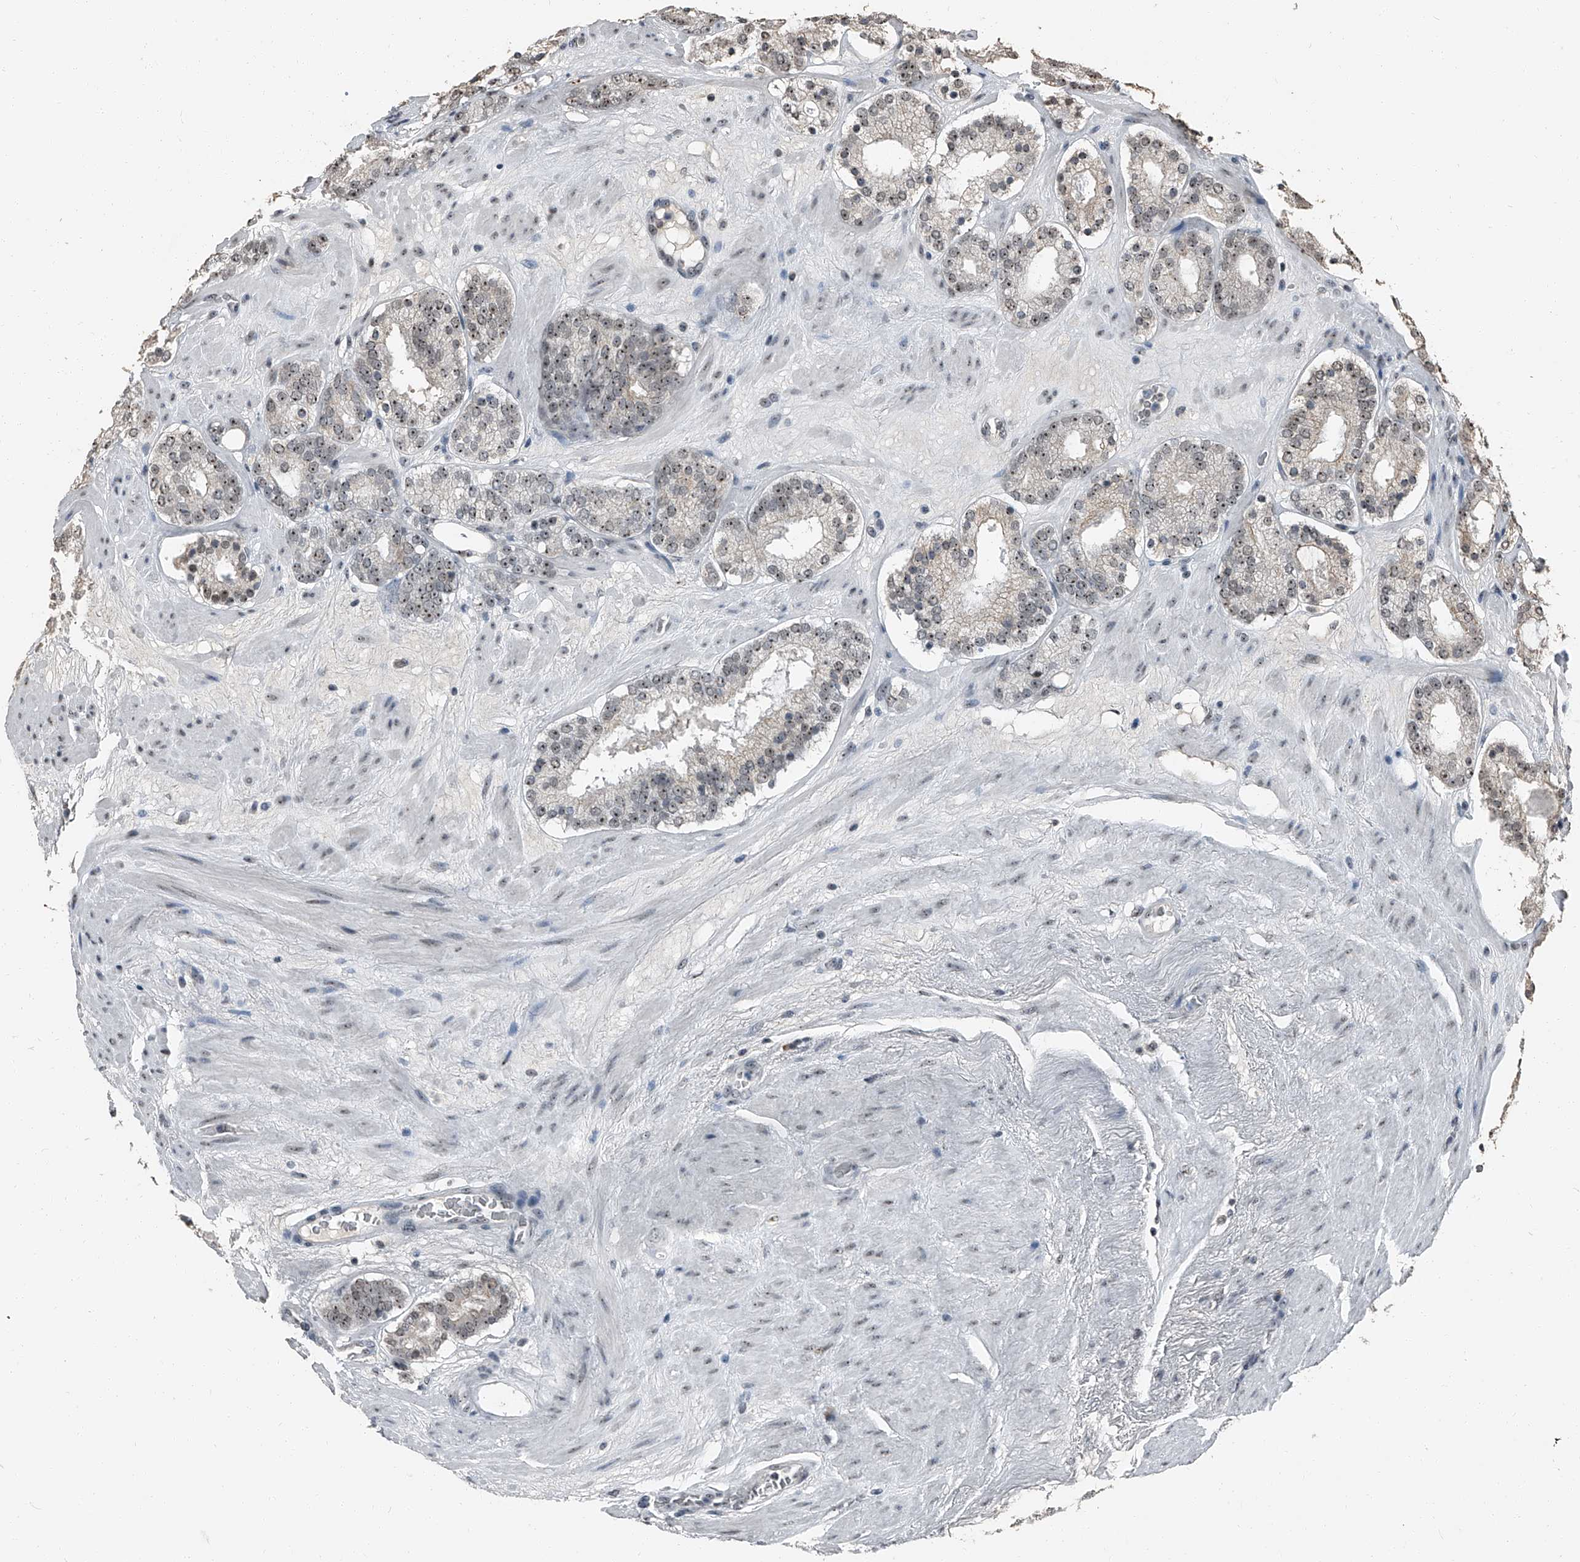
{"staining": {"intensity": "moderate", "quantity": ">75%", "location": "nuclear"}, "tissue": "prostate cancer", "cell_type": "Tumor cells", "image_type": "cancer", "snomed": [{"axis": "morphology", "description": "Adenocarcinoma, Low grade"}, {"axis": "topography", "description": "Prostate"}], "caption": "Prostate low-grade adenocarcinoma stained with a brown dye displays moderate nuclear positive expression in approximately >75% of tumor cells.", "gene": "TCOF1", "patient": {"sex": "male", "age": 69}}